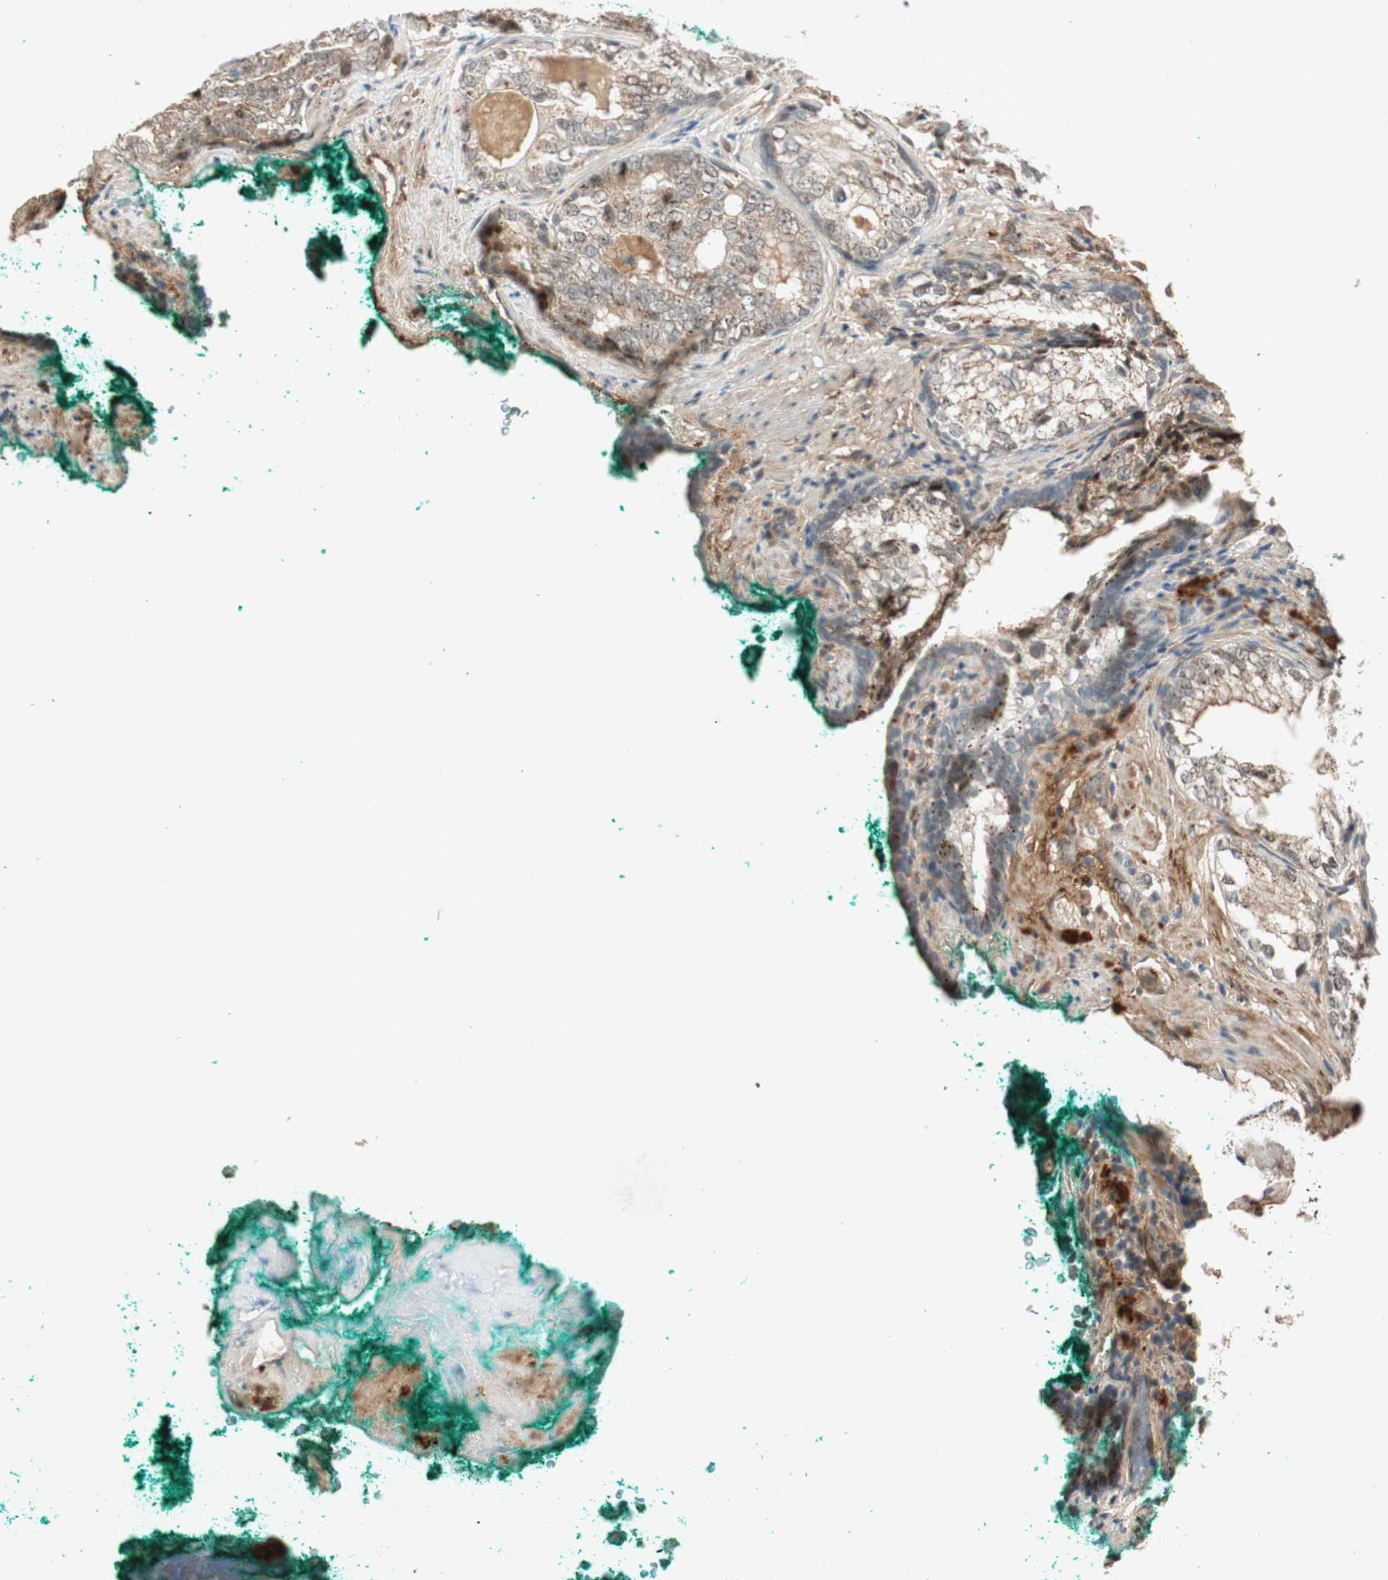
{"staining": {"intensity": "weak", "quantity": "25%-75%", "location": "cytoplasmic/membranous,nuclear"}, "tissue": "prostate cancer", "cell_type": "Tumor cells", "image_type": "cancer", "snomed": [{"axis": "morphology", "description": "Adenocarcinoma, High grade"}, {"axis": "topography", "description": "Prostate"}], "caption": "A micrograph of prostate adenocarcinoma (high-grade) stained for a protein reveals weak cytoplasmic/membranous and nuclear brown staining in tumor cells.", "gene": "EPHA6", "patient": {"sex": "male", "age": 66}}